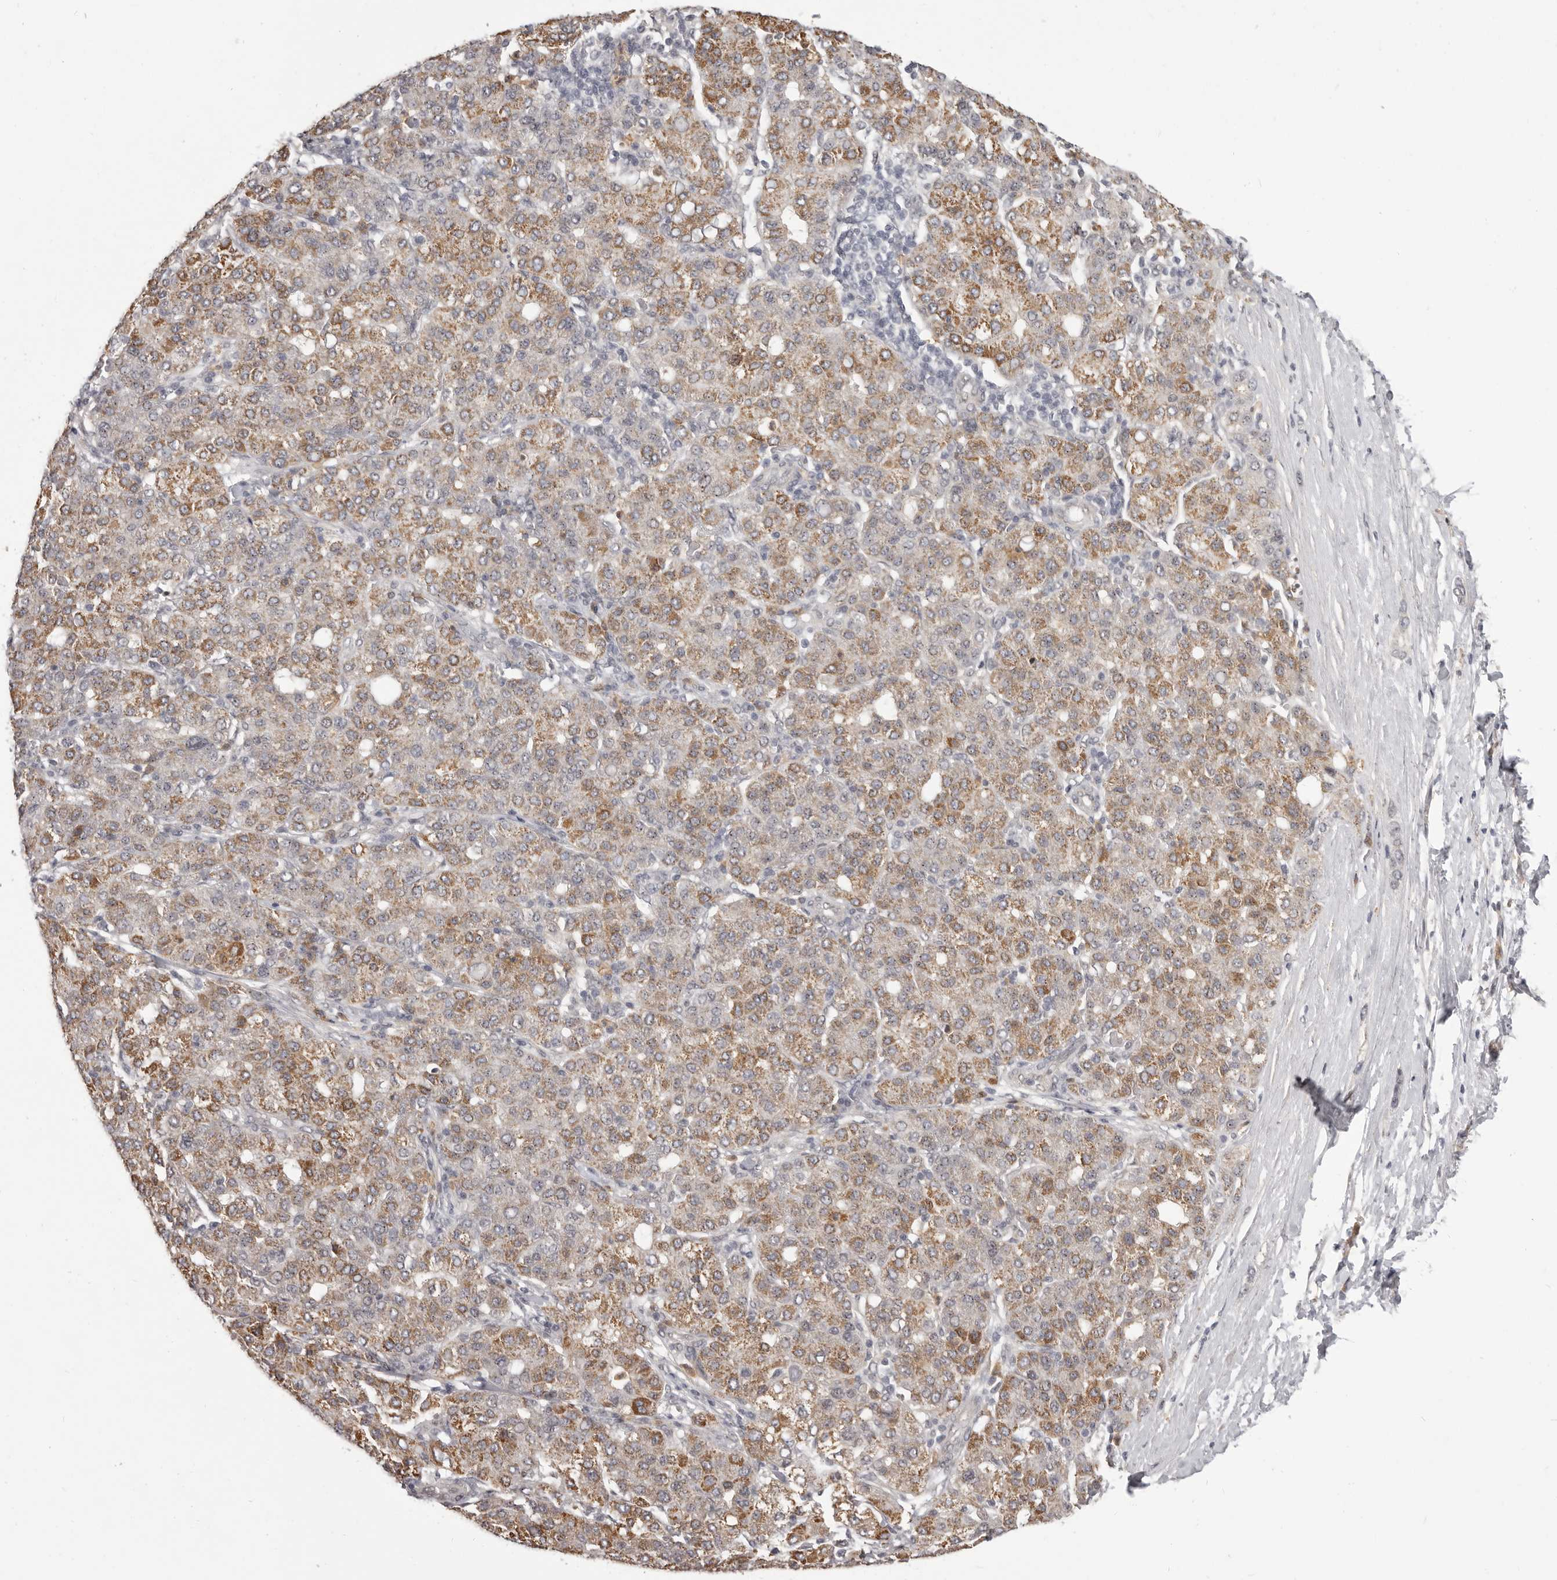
{"staining": {"intensity": "moderate", "quantity": "<25%", "location": "cytoplasmic/membranous"}, "tissue": "liver cancer", "cell_type": "Tumor cells", "image_type": "cancer", "snomed": [{"axis": "morphology", "description": "Carcinoma, Hepatocellular, NOS"}, {"axis": "topography", "description": "Liver"}], "caption": "Moderate cytoplasmic/membranous positivity for a protein is identified in approximately <25% of tumor cells of liver hepatocellular carcinoma using immunohistochemistry.", "gene": "RNF2", "patient": {"sex": "male", "age": 65}}